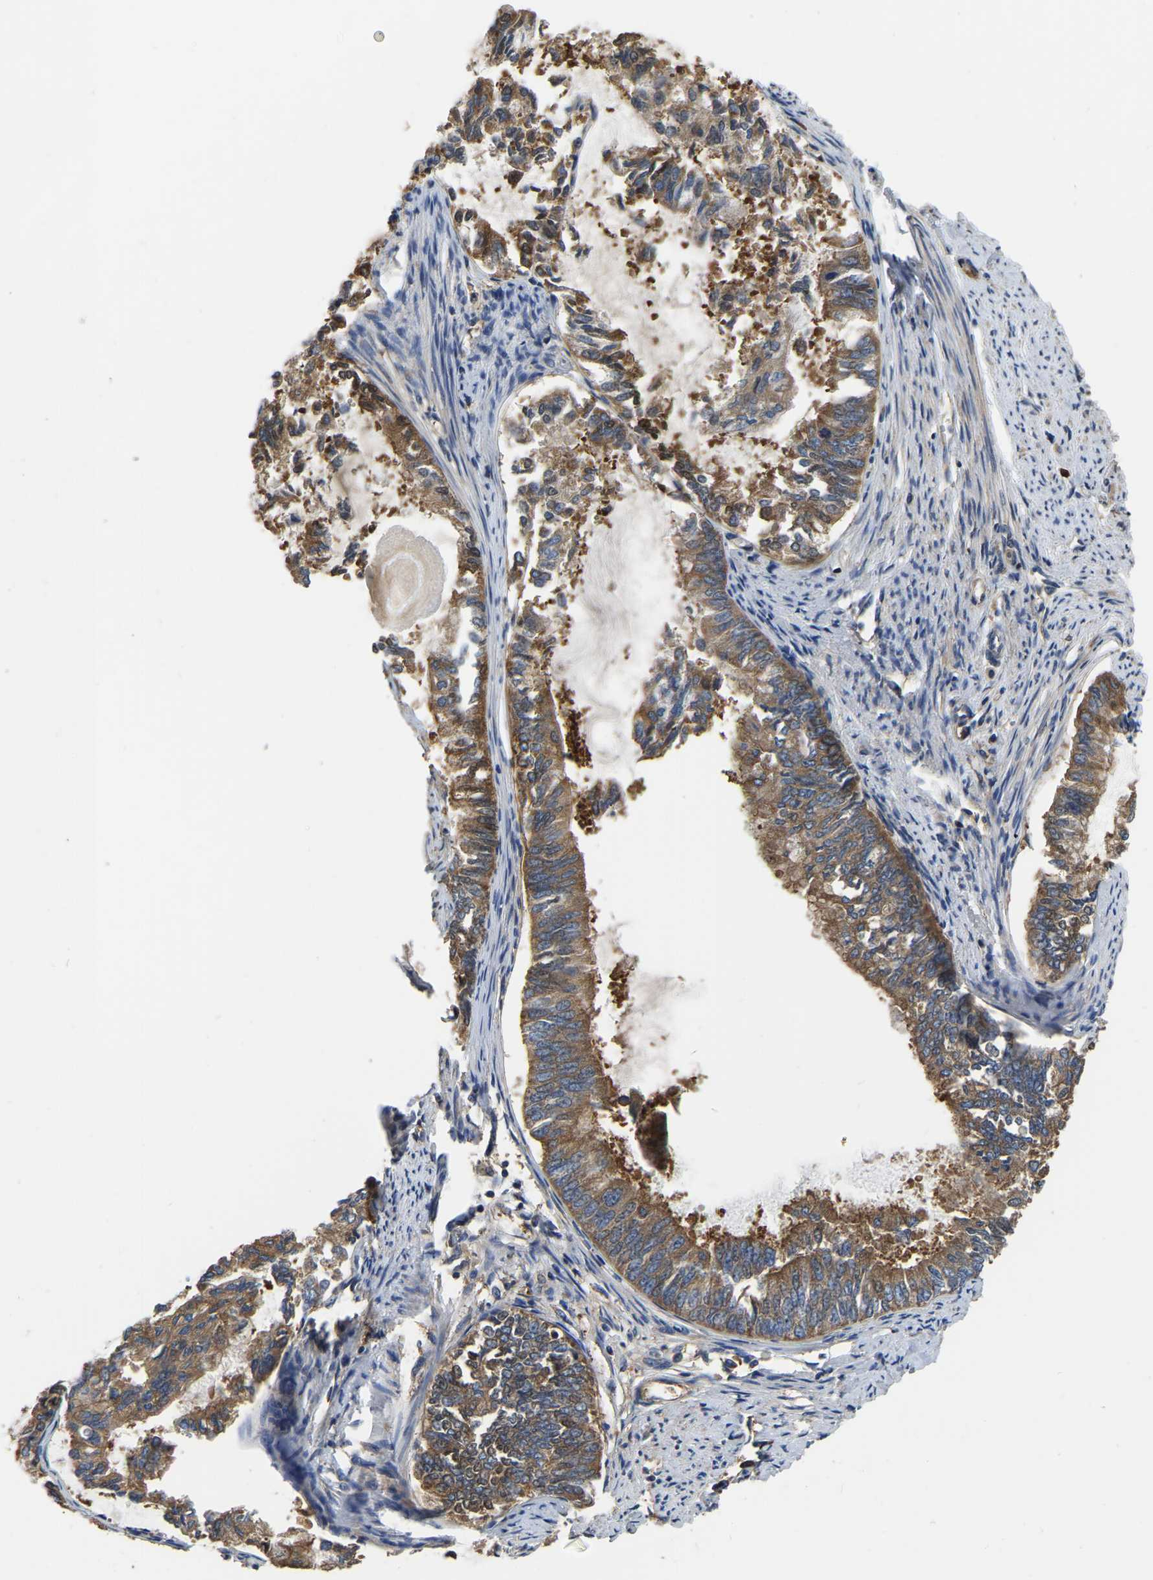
{"staining": {"intensity": "moderate", "quantity": ">75%", "location": "cytoplasmic/membranous"}, "tissue": "endometrial cancer", "cell_type": "Tumor cells", "image_type": "cancer", "snomed": [{"axis": "morphology", "description": "Adenocarcinoma, NOS"}, {"axis": "topography", "description": "Endometrium"}], "caption": "Adenocarcinoma (endometrial) was stained to show a protein in brown. There is medium levels of moderate cytoplasmic/membranous staining in about >75% of tumor cells.", "gene": "GARS1", "patient": {"sex": "female", "age": 86}}